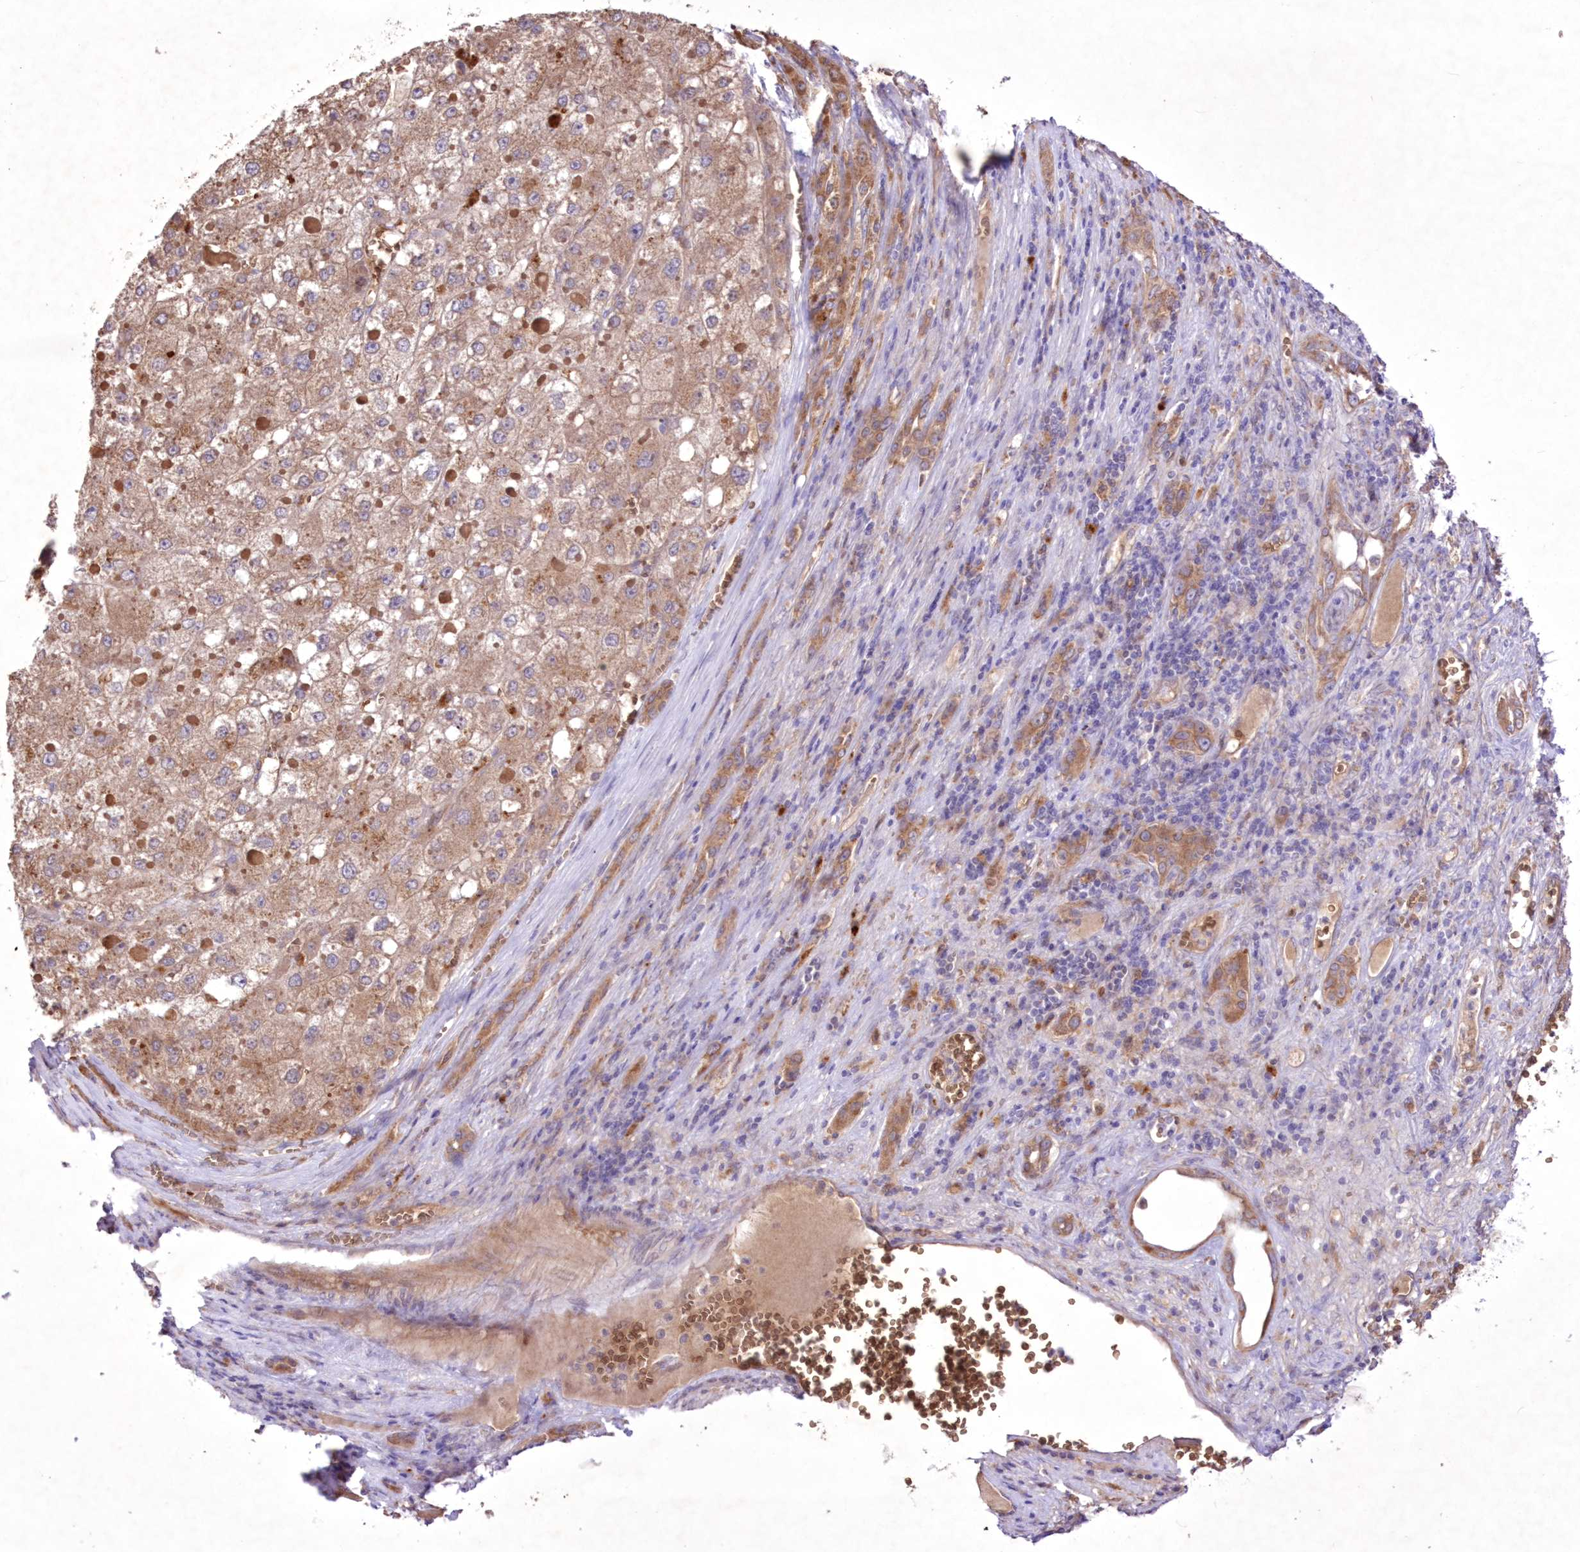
{"staining": {"intensity": "moderate", "quantity": ">75%", "location": "cytoplasmic/membranous"}, "tissue": "liver cancer", "cell_type": "Tumor cells", "image_type": "cancer", "snomed": [{"axis": "morphology", "description": "Carcinoma, Hepatocellular, NOS"}, {"axis": "topography", "description": "Liver"}], "caption": "A histopathology image of liver cancer stained for a protein reveals moderate cytoplasmic/membranous brown staining in tumor cells. The protein of interest is shown in brown color, while the nuclei are stained blue.", "gene": "FCHO2", "patient": {"sex": "female", "age": 73}}